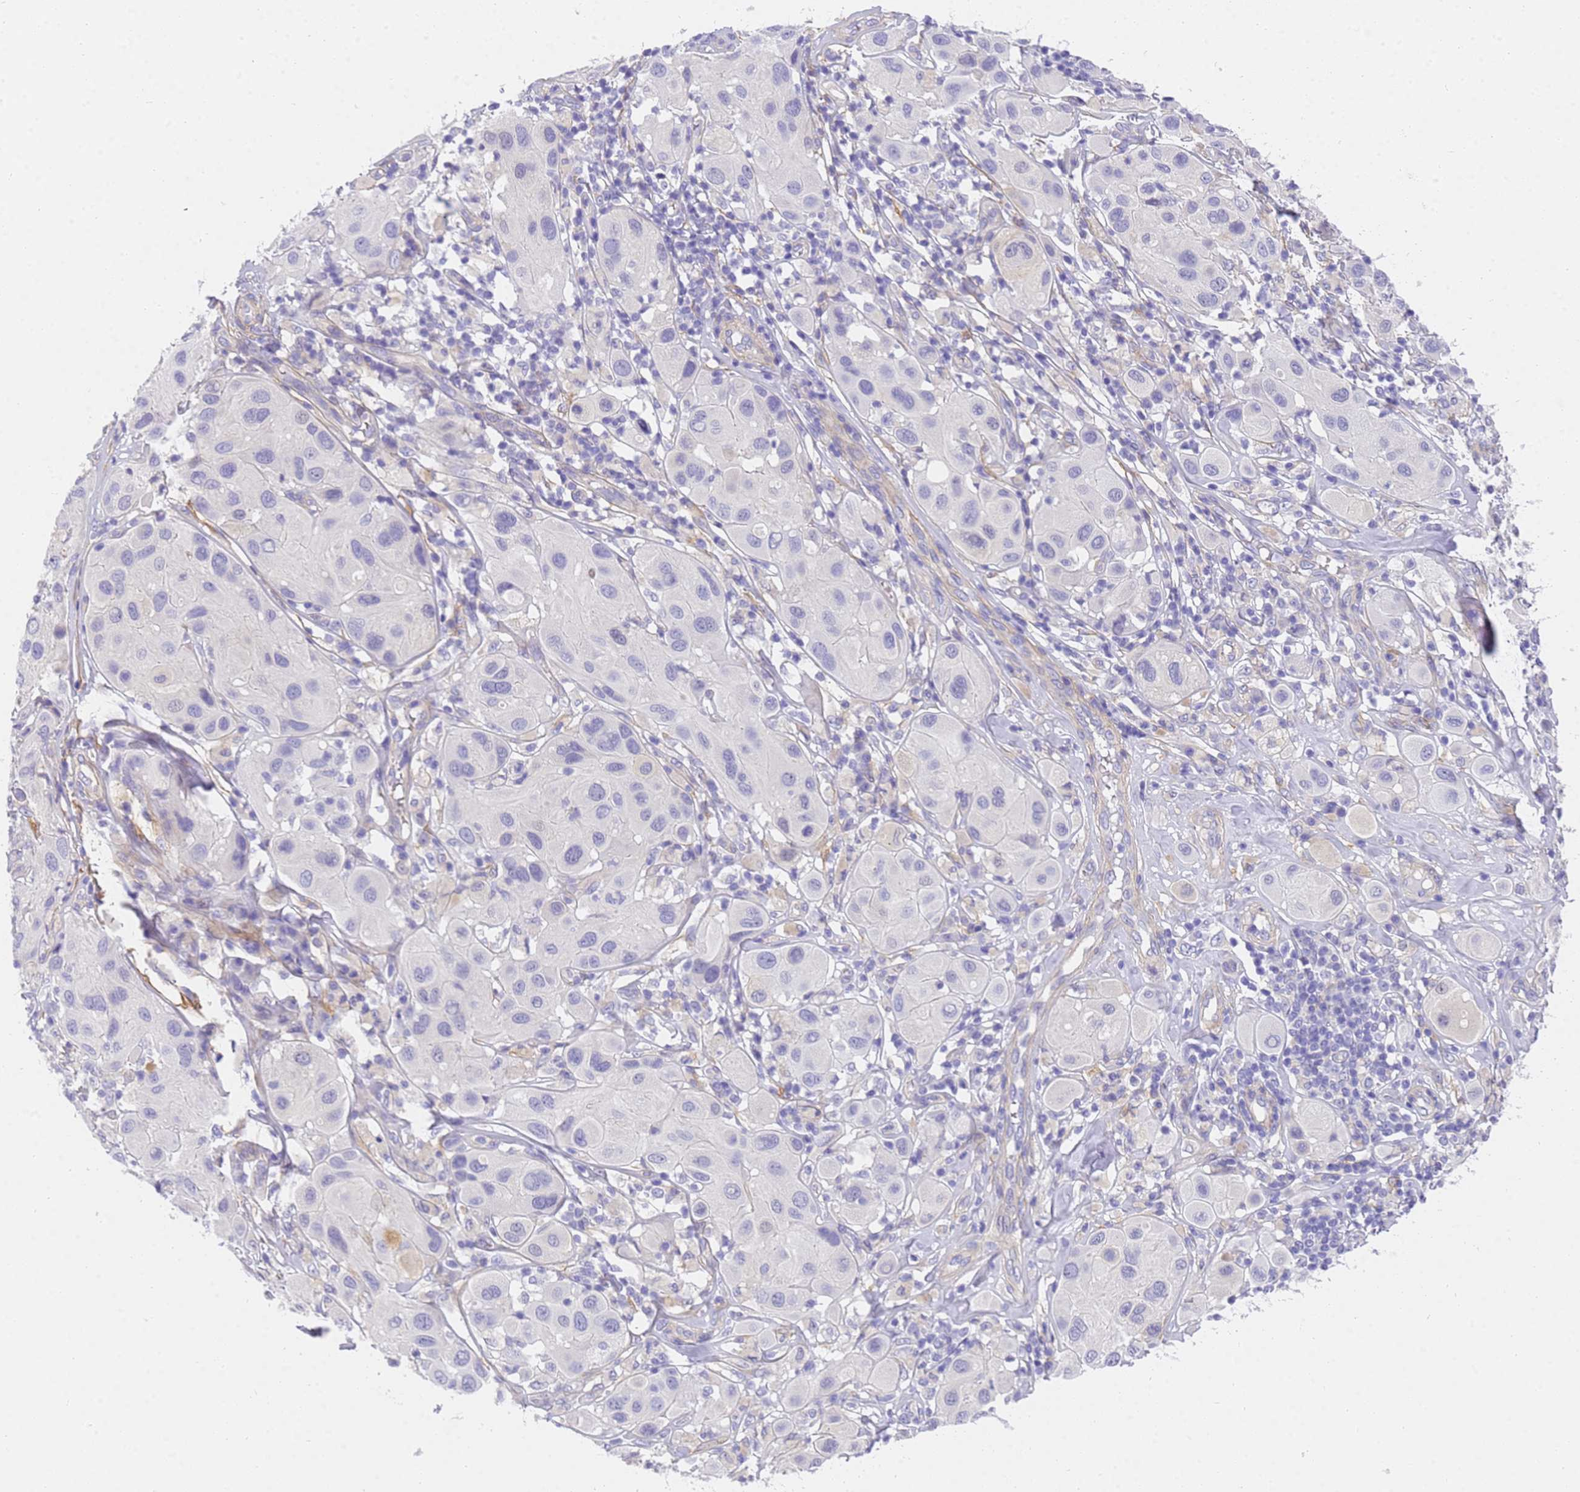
{"staining": {"intensity": "negative", "quantity": "none", "location": "none"}, "tissue": "melanoma", "cell_type": "Tumor cells", "image_type": "cancer", "snomed": [{"axis": "morphology", "description": "Malignant melanoma, Metastatic site"}, {"axis": "topography", "description": "Skin"}], "caption": "A high-resolution histopathology image shows immunohistochemistry staining of melanoma, which reveals no significant staining in tumor cells. Nuclei are stained in blue.", "gene": "MVB12A", "patient": {"sex": "male", "age": 41}}